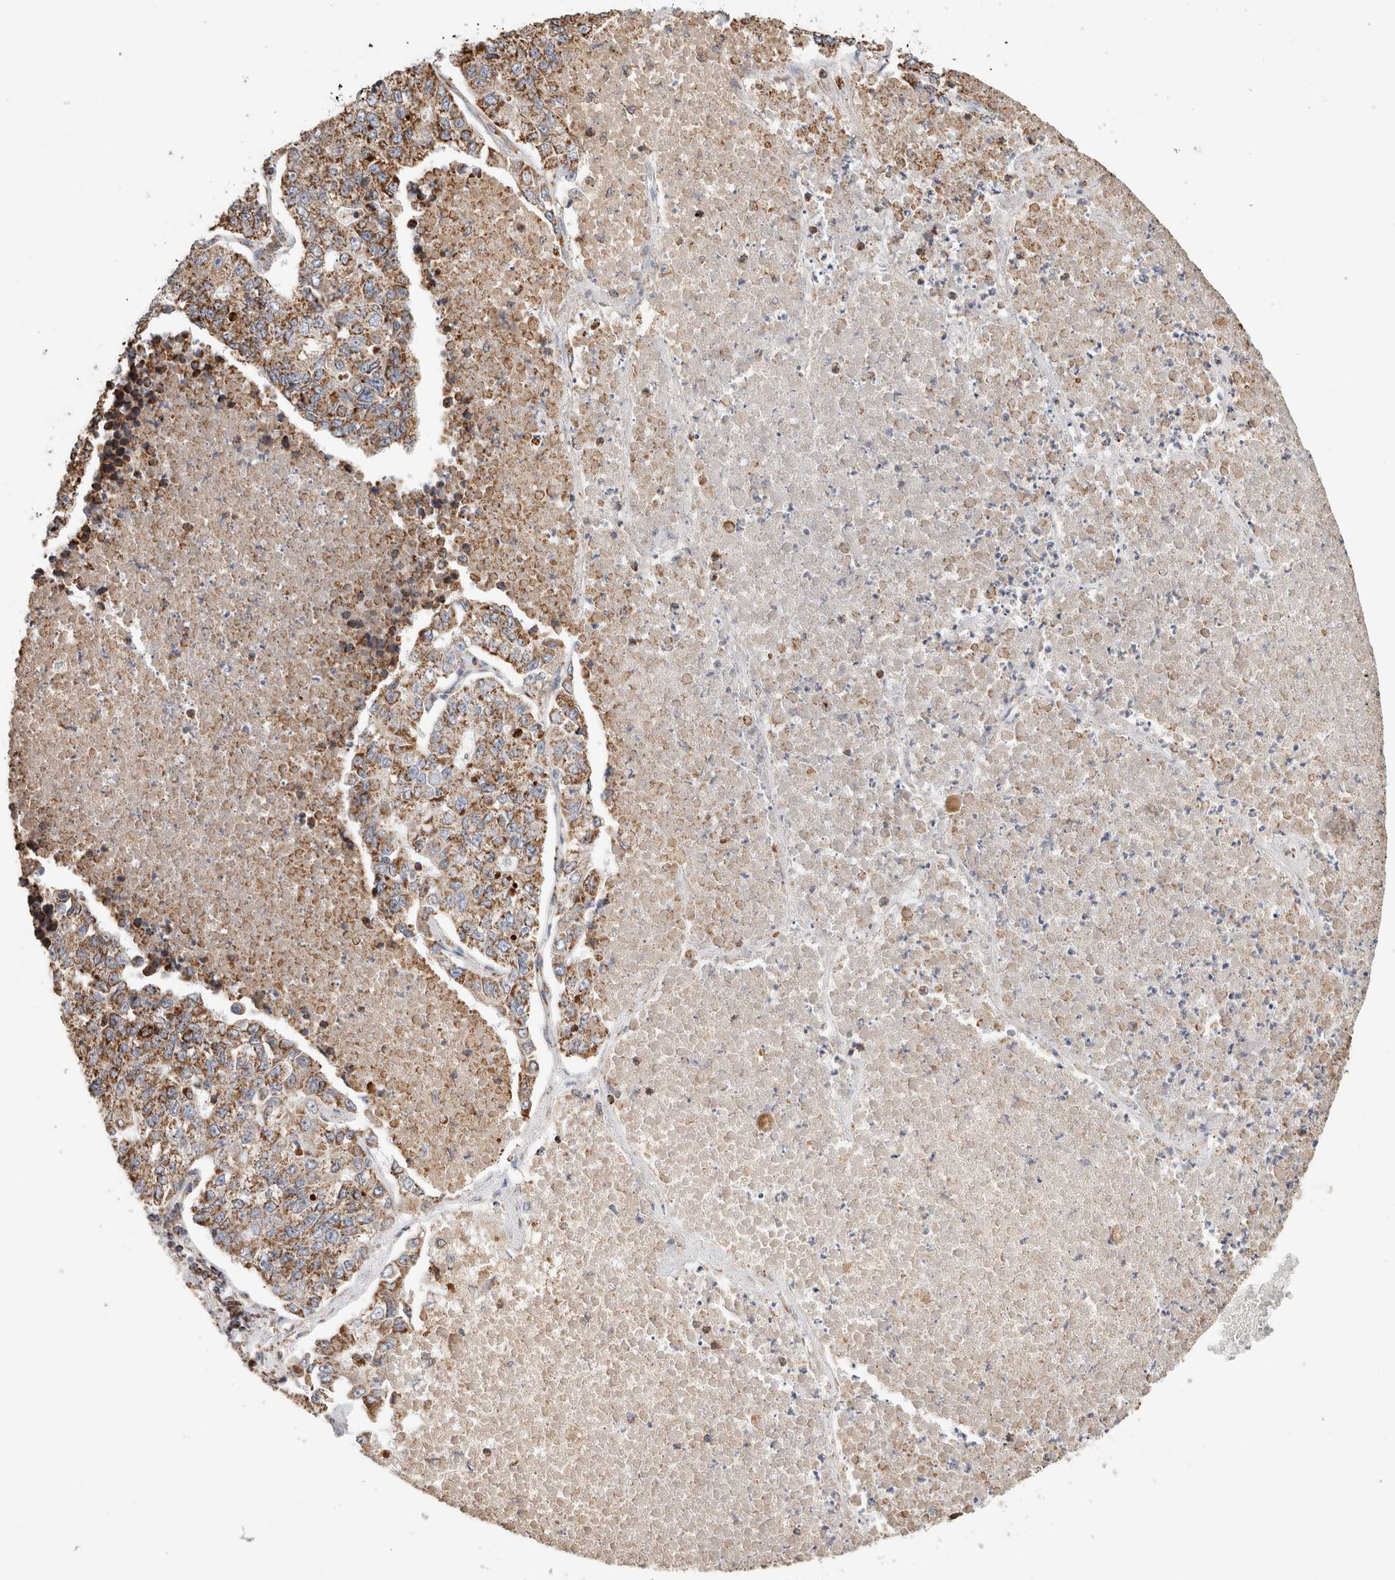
{"staining": {"intensity": "moderate", "quantity": ">75%", "location": "cytoplasmic/membranous"}, "tissue": "lung cancer", "cell_type": "Tumor cells", "image_type": "cancer", "snomed": [{"axis": "morphology", "description": "Adenocarcinoma, NOS"}, {"axis": "topography", "description": "Lung"}], "caption": "Immunohistochemical staining of adenocarcinoma (lung) displays medium levels of moderate cytoplasmic/membranous protein staining in about >75% of tumor cells. (IHC, brightfield microscopy, high magnification).", "gene": "C1QBP", "patient": {"sex": "male", "age": 49}}